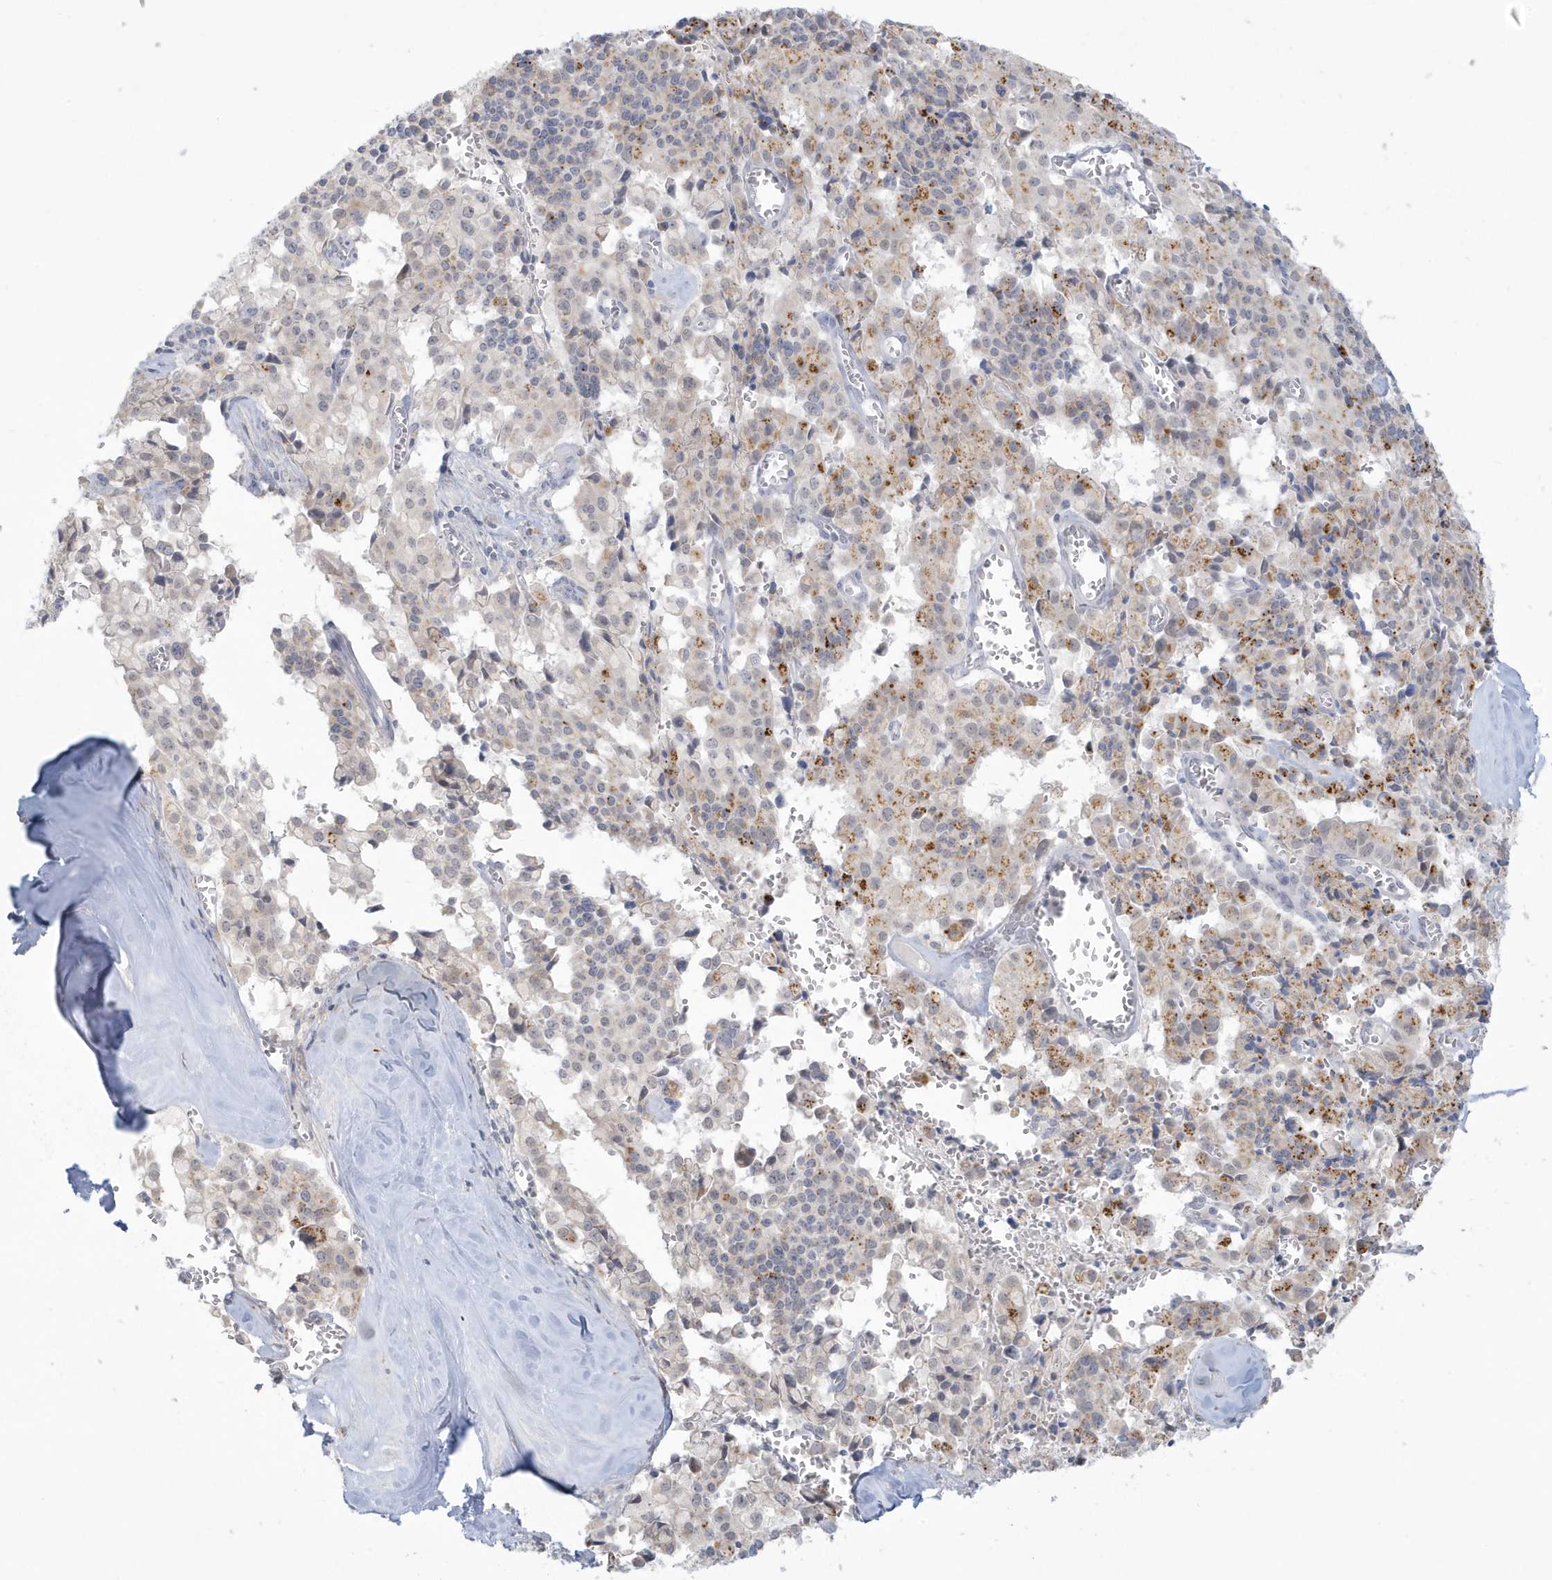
{"staining": {"intensity": "moderate", "quantity": "<25%", "location": "cytoplasmic/membranous"}, "tissue": "pancreatic cancer", "cell_type": "Tumor cells", "image_type": "cancer", "snomed": [{"axis": "morphology", "description": "Adenocarcinoma, NOS"}, {"axis": "topography", "description": "Pancreas"}], "caption": "High-power microscopy captured an immunohistochemistry image of pancreatic adenocarcinoma, revealing moderate cytoplasmic/membranous expression in about <25% of tumor cells. (IHC, brightfield microscopy, high magnification).", "gene": "HERC6", "patient": {"sex": "male", "age": 65}}